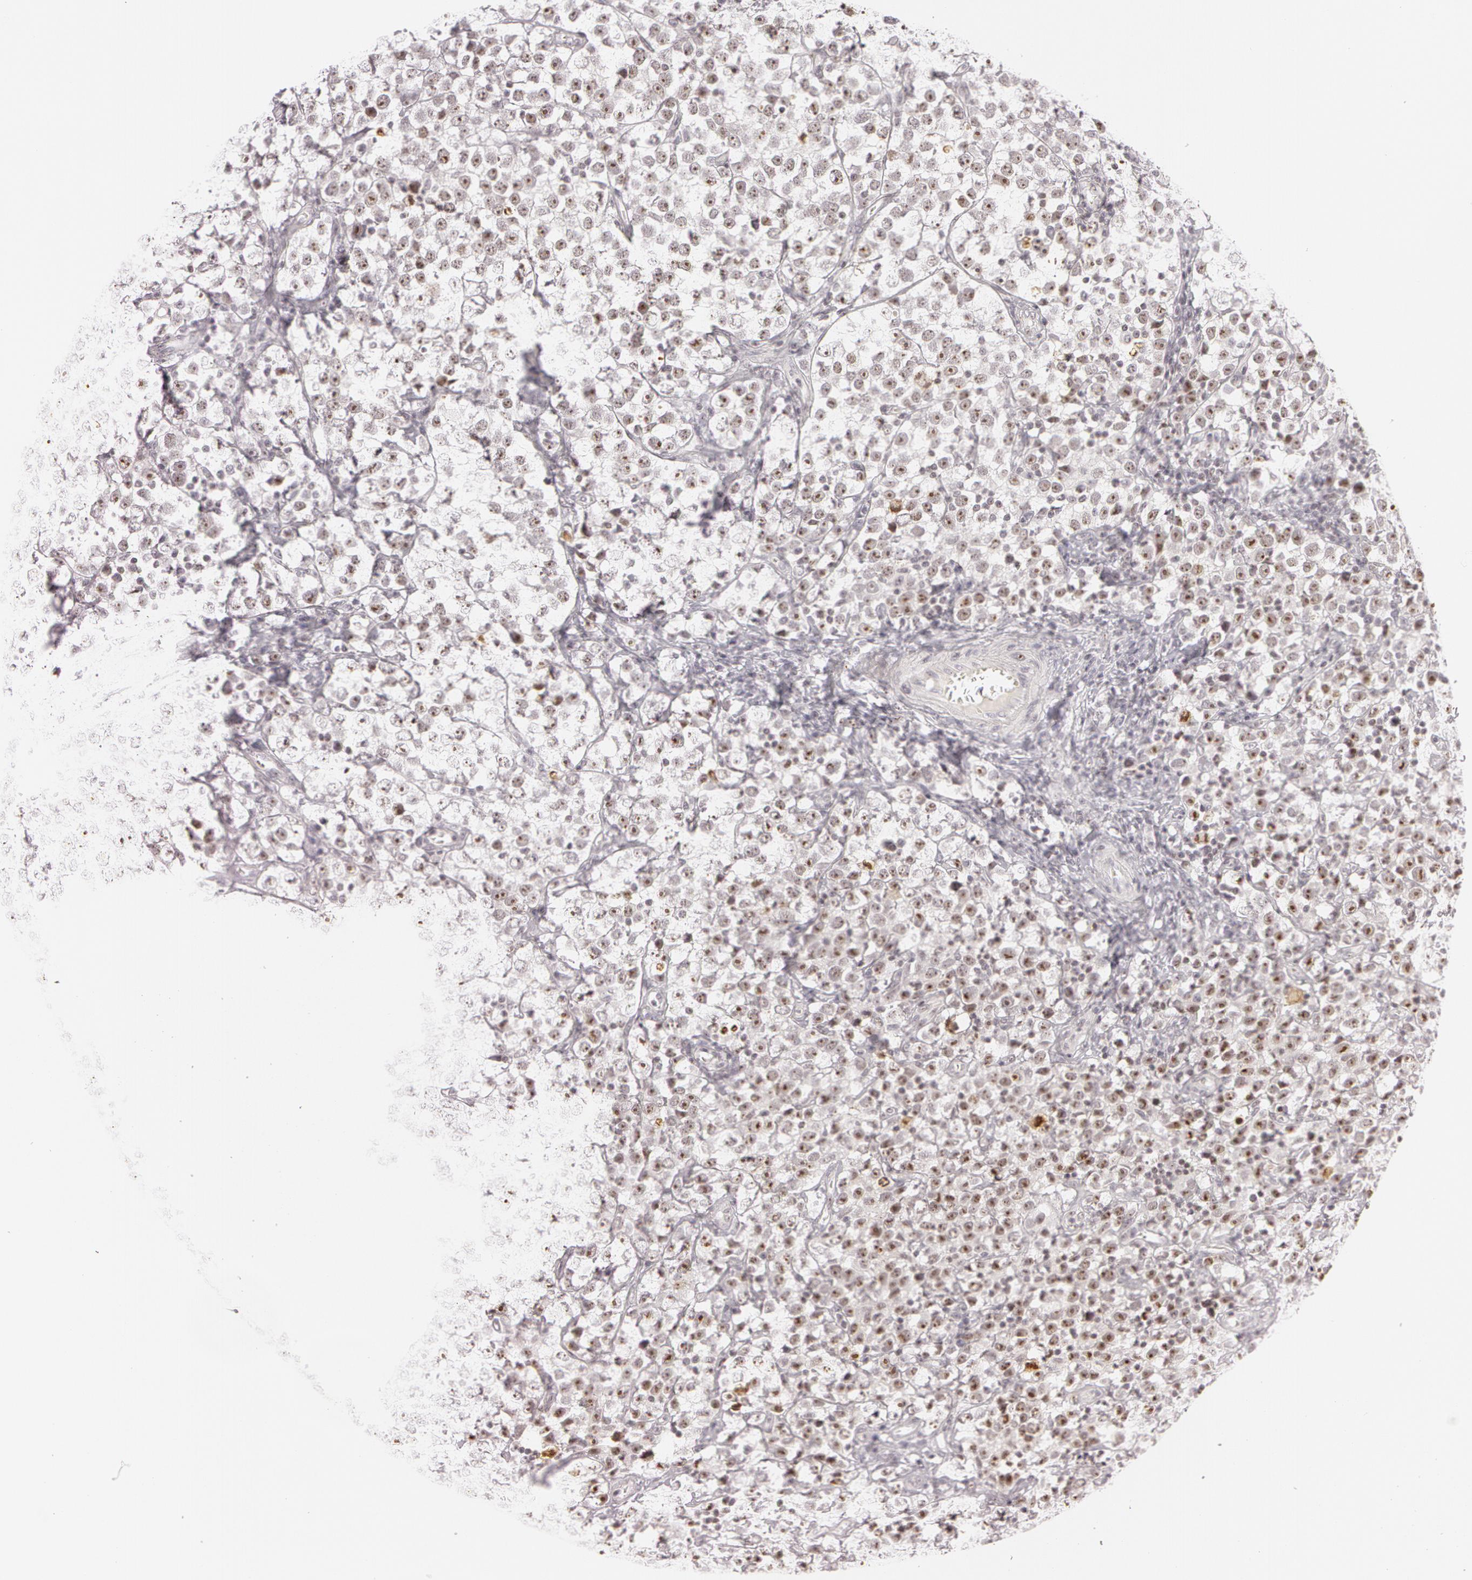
{"staining": {"intensity": "moderate", "quantity": ">75%", "location": "nuclear"}, "tissue": "testis cancer", "cell_type": "Tumor cells", "image_type": "cancer", "snomed": [{"axis": "morphology", "description": "Seminoma, NOS"}, {"axis": "topography", "description": "Testis"}], "caption": "Brown immunohistochemical staining in testis seminoma exhibits moderate nuclear expression in about >75% of tumor cells.", "gene": "FBL", "patient": {"sex": "male", "age": 25}}